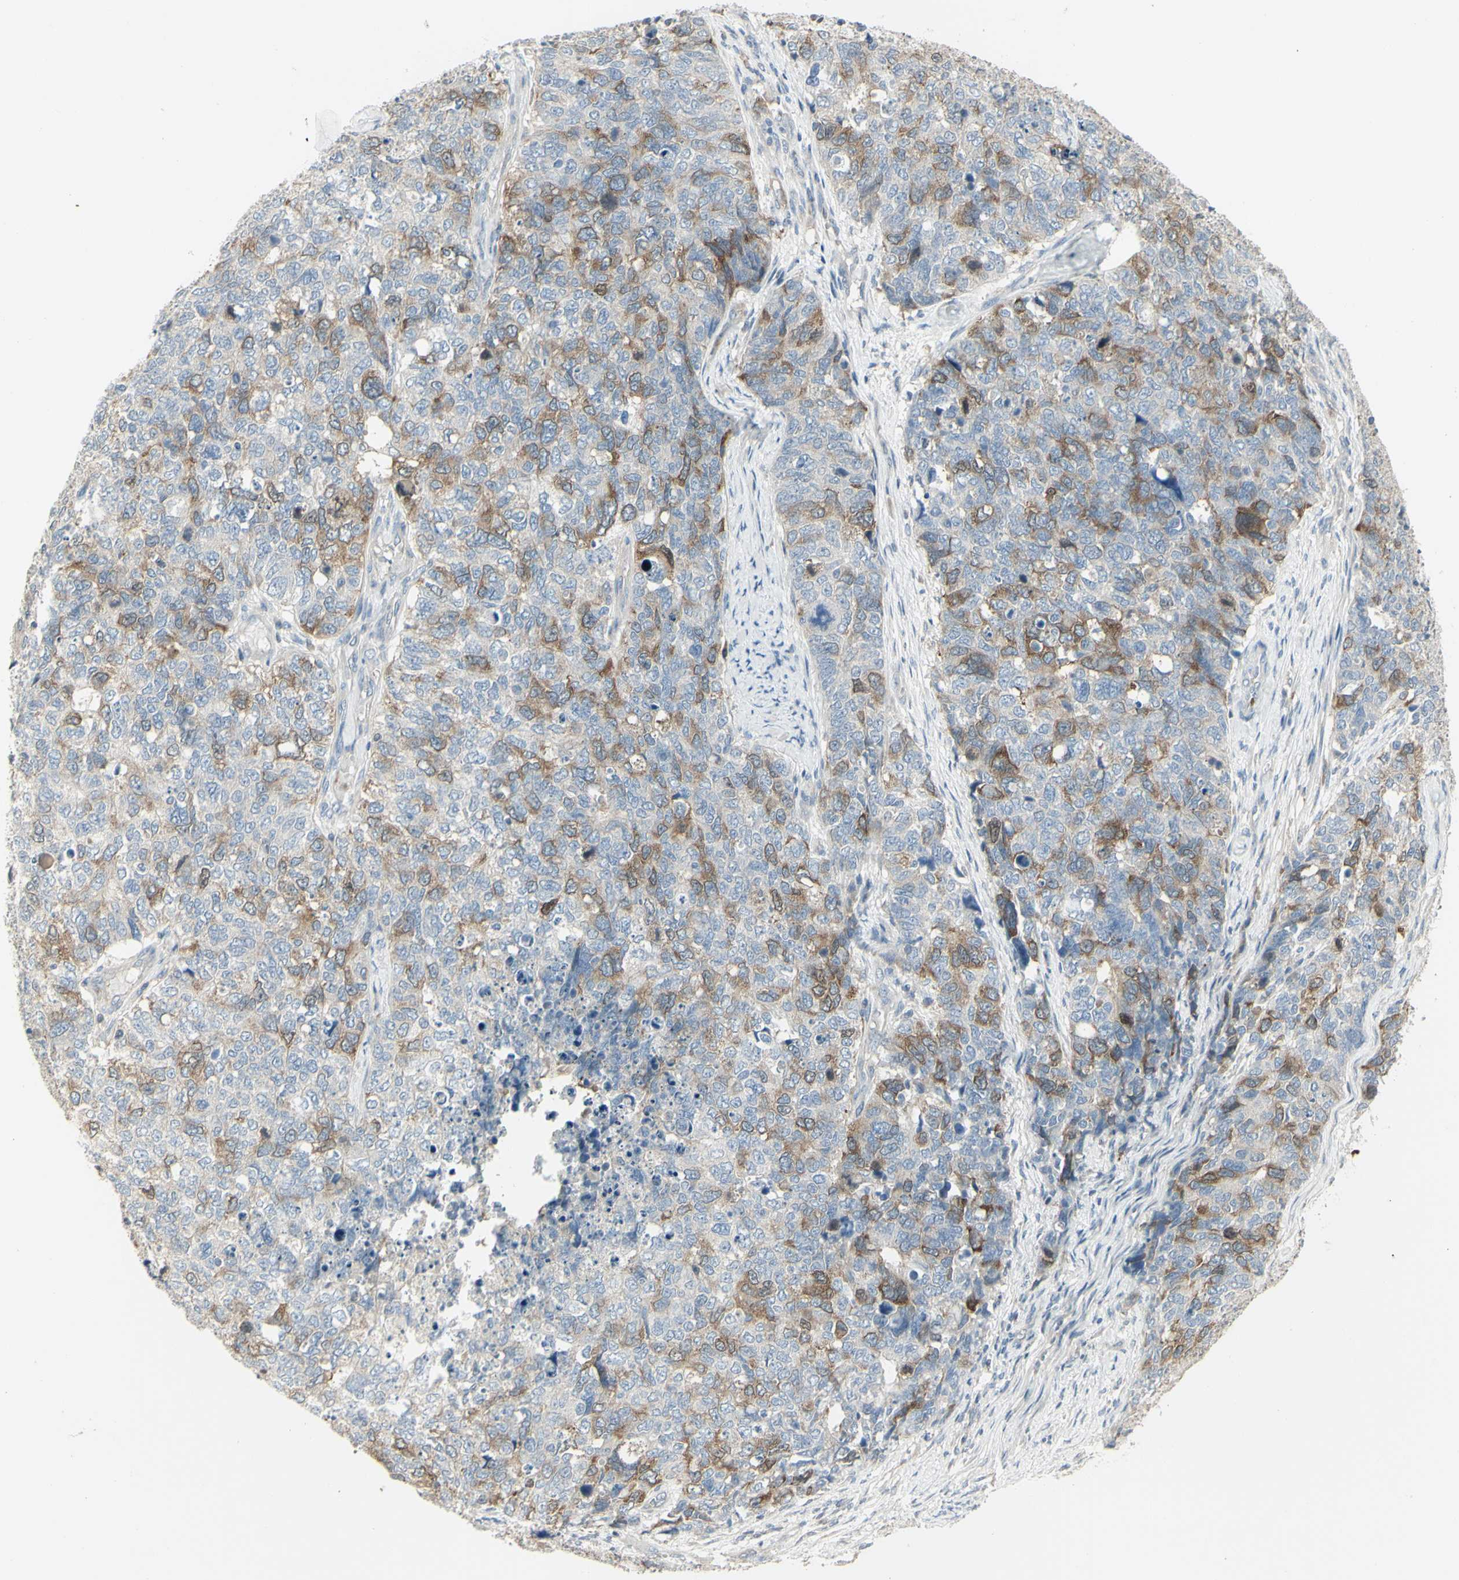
{"staining": {"intensity": "moderate", "quantity": "25%-75%", "location": "cytoplasmic/membranous"}, "tissue": "cervical cancer", "cell_type": "Tumor cells", "image_type": "cancer", "snomed": [{"axis": "morphology", "description": "Squamous cell carcinoma, NOS"}, {"axis": "topography", "description": "Cervix"}], "caption": "The histopathology image reveals a brown stain indicating the presence of a protein in the cytoplasmic/membranous of tumor cells in squamous cell carcinoma (cervical). Nuclei are stained in blue.", "gene": "CCNB2", "patient": {"sex": "female", "age": 63}}